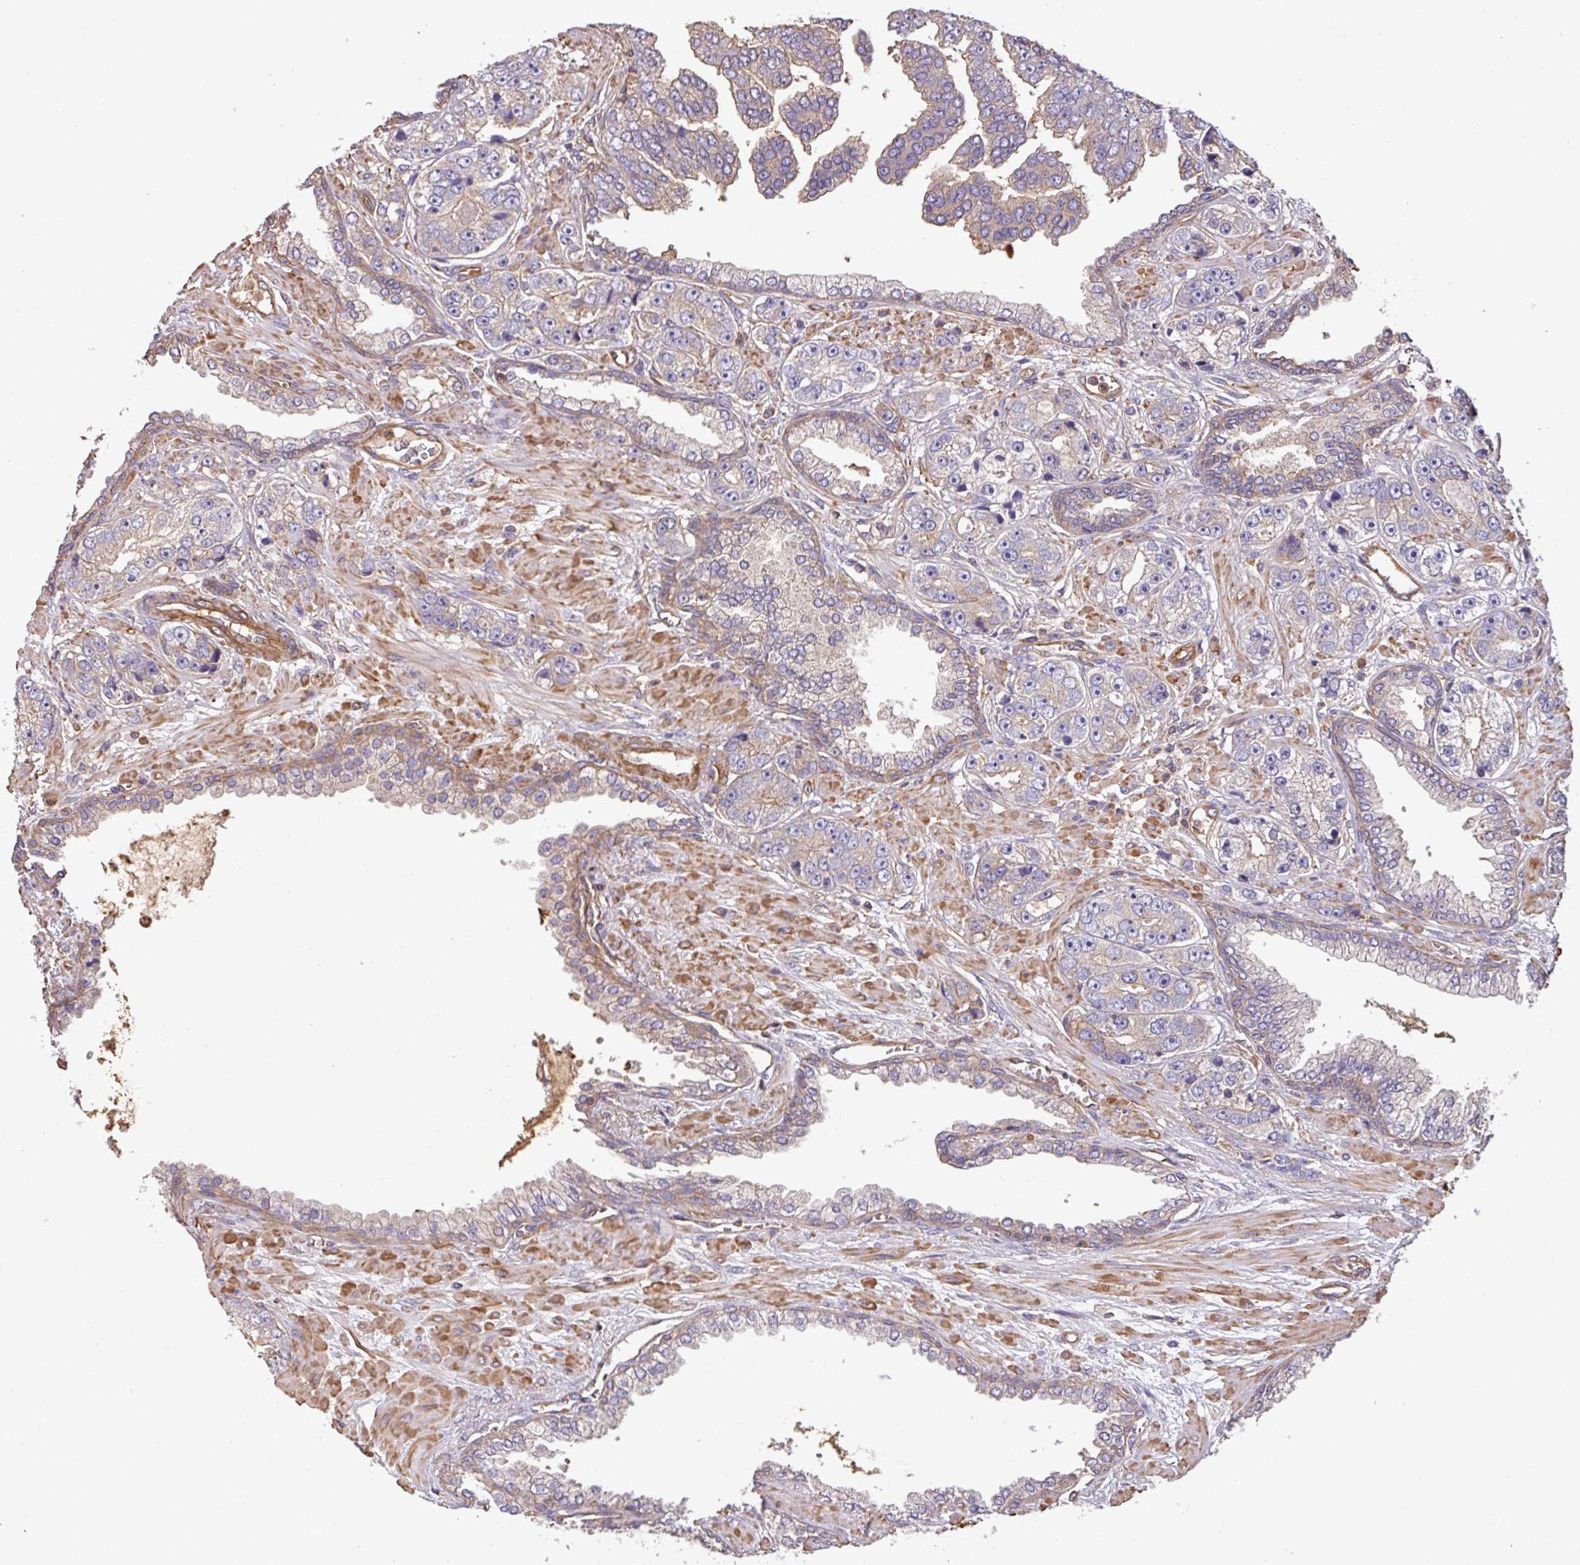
{"staining": {"intensity": "negative", "quantity": "none", "location": "none"}, "tissue": "prostate cancer", "cell_type": "Tumor cells", "image_type": "cancer", "snomed": [{"axis": "morphology", "description": "Adenocarcinoma, High grade"}, {"axis": "topography", "description": "Prostate"}], "caption": "High power microscopy micrograph of an immunohistochemistry (IHC) micrograph of adenocarcinoma (high-grade) (prostate), revealing no significant positivity in tumor cells.", "gene": "CALML4", "patient": {"sex": "male", "age": 71}}